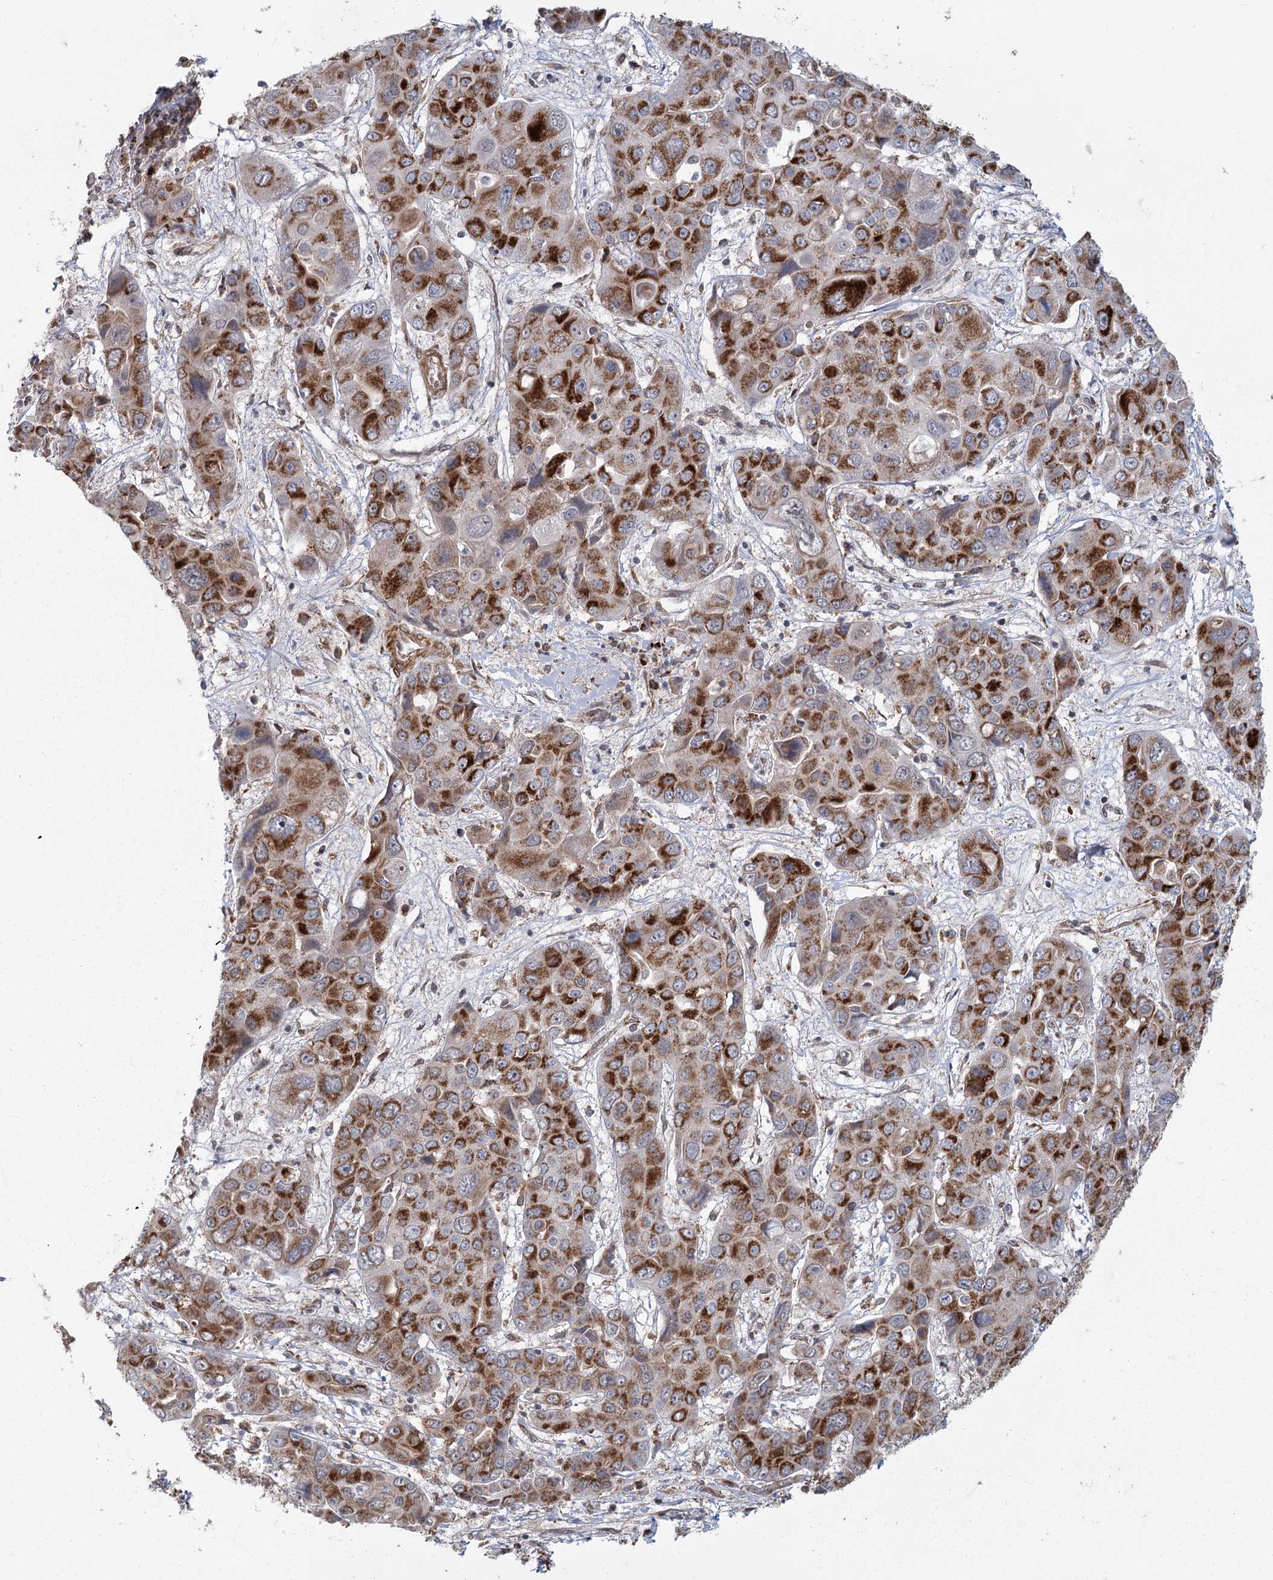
{"staining": {"intensity": "strong", "quantity": ">75%", "location": "cytoplasmic/membranous"}, "tissue": "liver cancer", "cell_type": "Tumor cells", "image_type": "cancer", "snomed": [{"axis": "morphology", "description": "Cholangiocarcinoma"}, {"axis": "topography", "description": "Liver"}], "caption": "The histopathology image reveals a brown stain indicating the presence of a protein in the cytoplasmic/membranous of tumor cells in liver cancer (cholangiocarcinoma).", "gene": "ZCCHC24", "patient": {"sex": "male", "age": 67}}